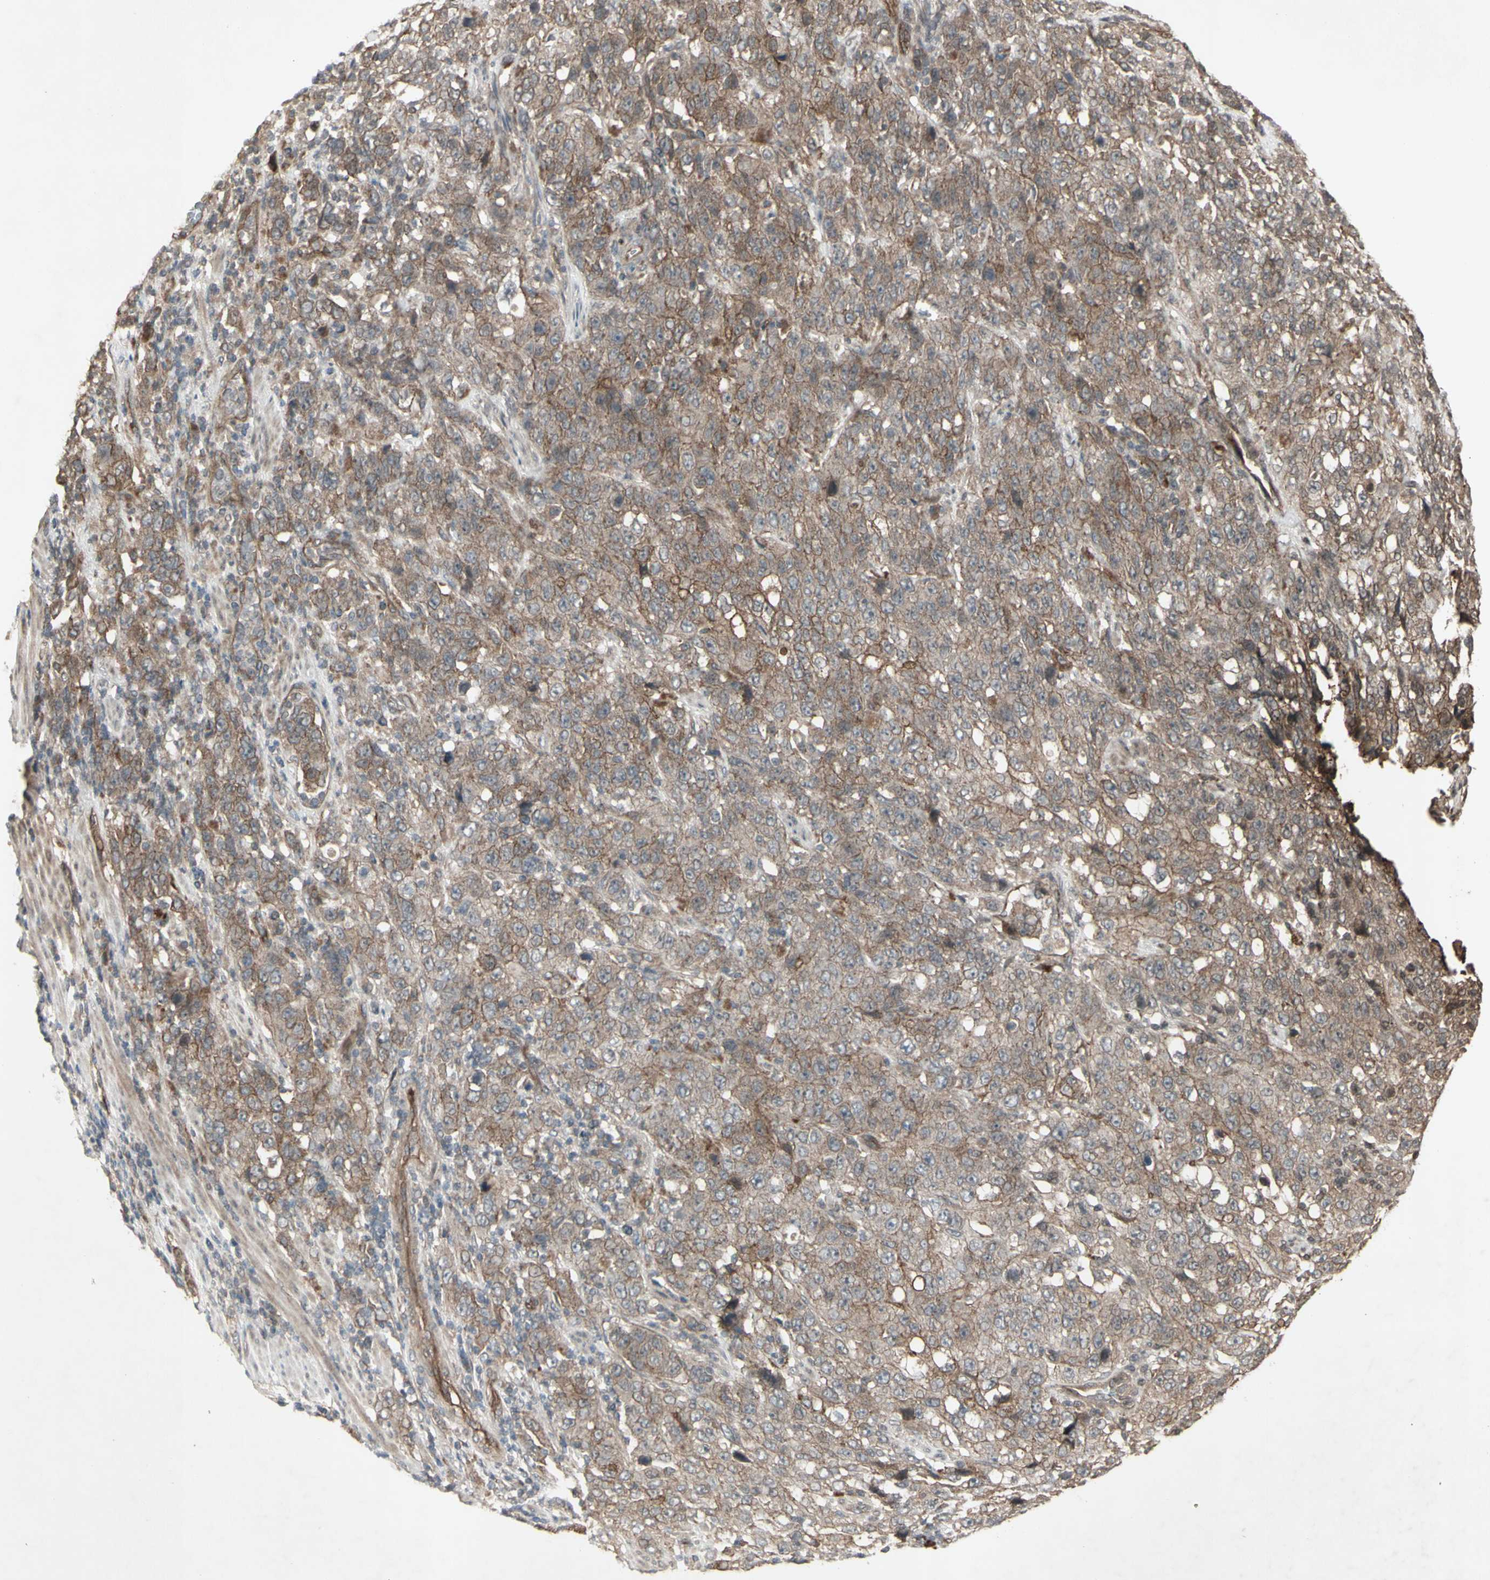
{"staining": {"intensity": "moderate", "quantity": "25%-75%", "location": "cytoplasmic/membranous"}, "tissue": "stomach cancer", "cell_type": "Tumor cells", "image_type": "cancer", "snomed": [{"axis": "morphology", "description": "Normal tissue, NOS"}, {"axis": "morphology", "description": "Adenocarcinoma, NOS"}, {"axis": "topography", "description": "Stomach"}], "caption": "Approximately 25%-75% of tumor cells in adenocarcinoma (stomach) display moderate cytoplasmic/membranous protein positivity as visualized by brown immunohistochemical staining.", "gene": "JAG1", "patient": {"sex": "male", "age": 48}}